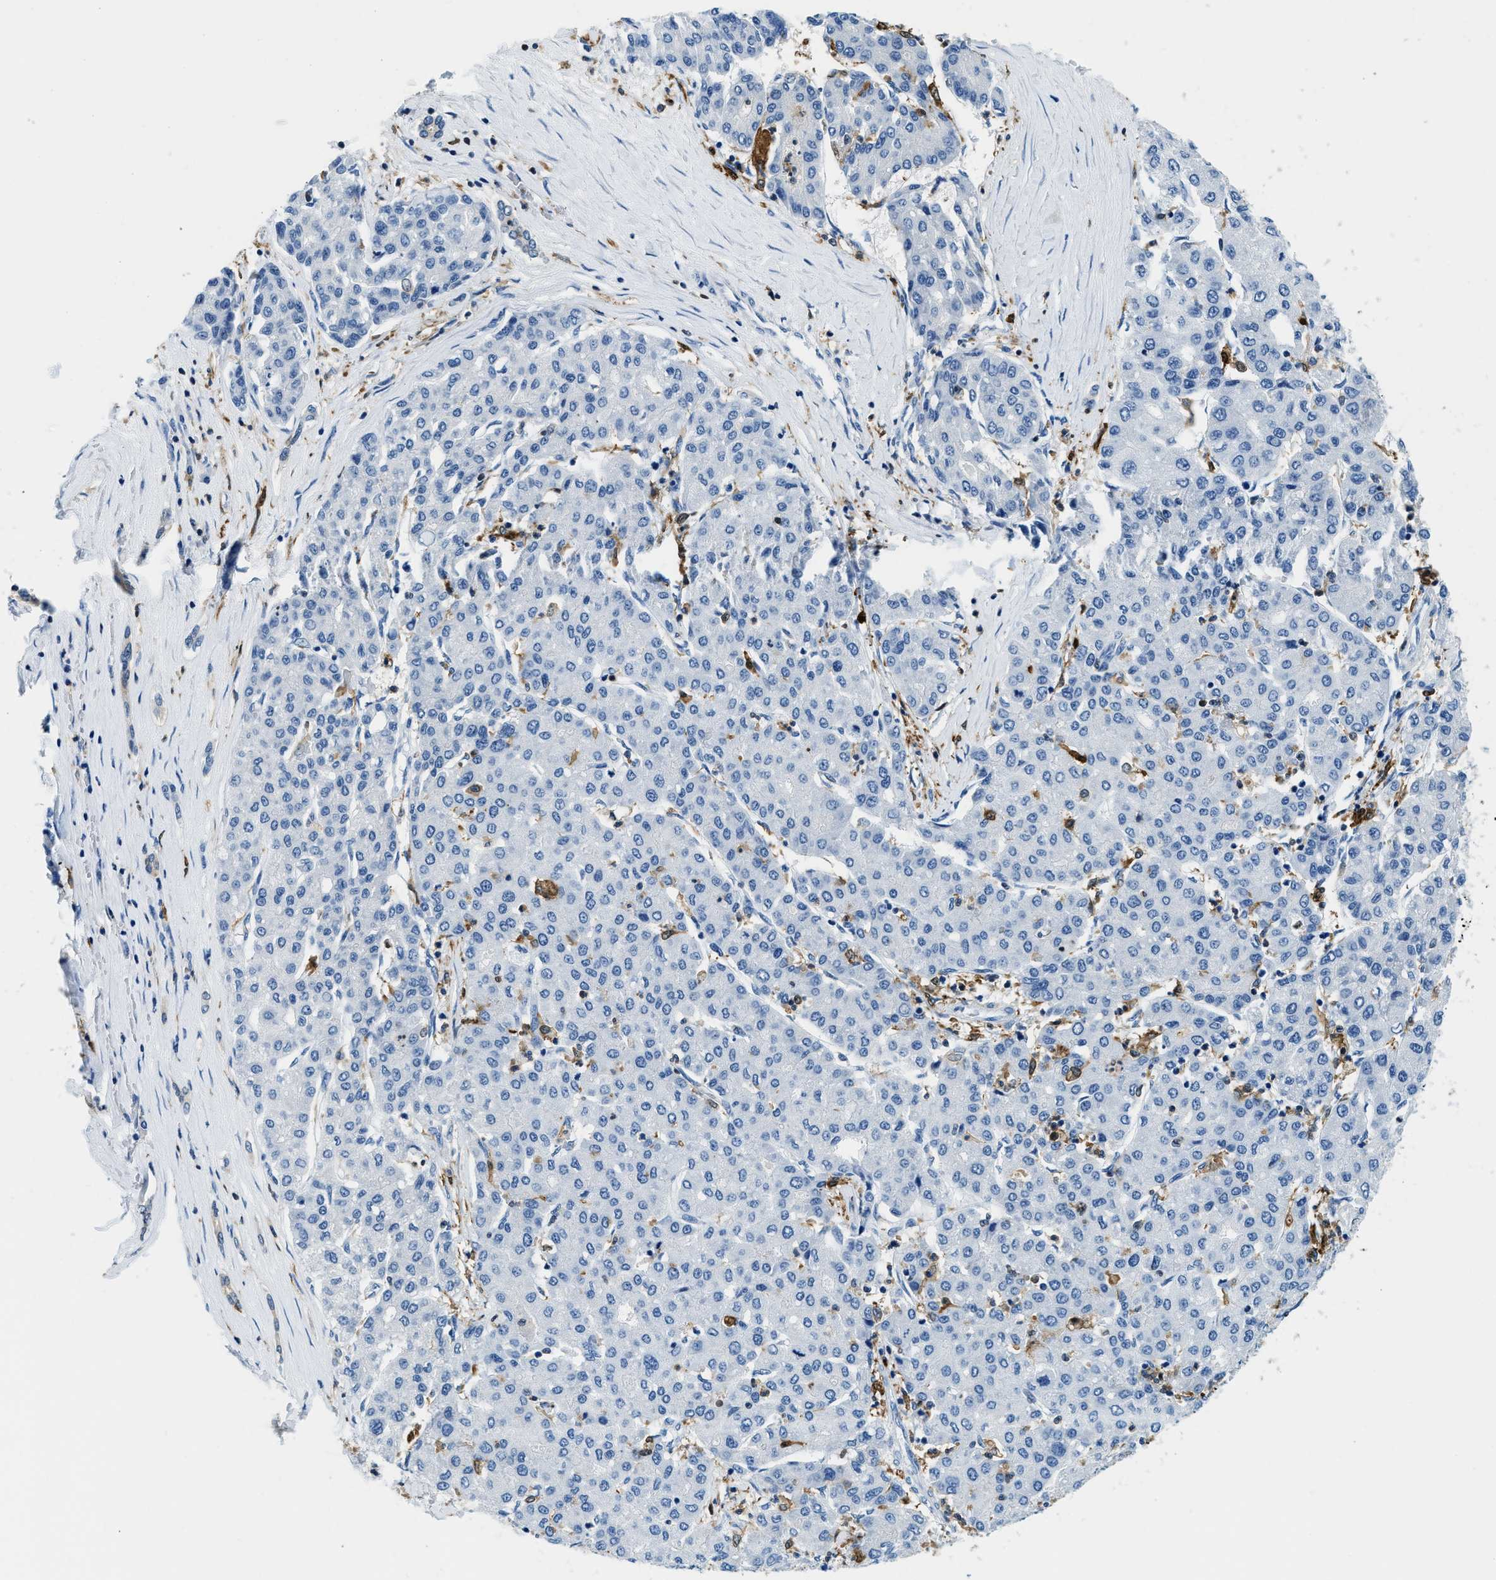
{"staining": {"intensity": "negative", "quantity": "none", "location": "none"}, "tissue": "liver cancer", "cell_type": "Tumor cells", "image_type": "cancer", "snomed": [{"axis": "morphology", "description": "Carcinoma, Hepatocellular, NOS"}, {"axis": "topography", "description": "Liver"}], "caption": "High power microscopy histopathology image of an immunohistochemistry histopathology image of liver cancer (hepatocellular carcinoma), revealing no significant expression in tumor cells.", "gene": "CAPG", "patient": {"sex": "male", "age": 65}}